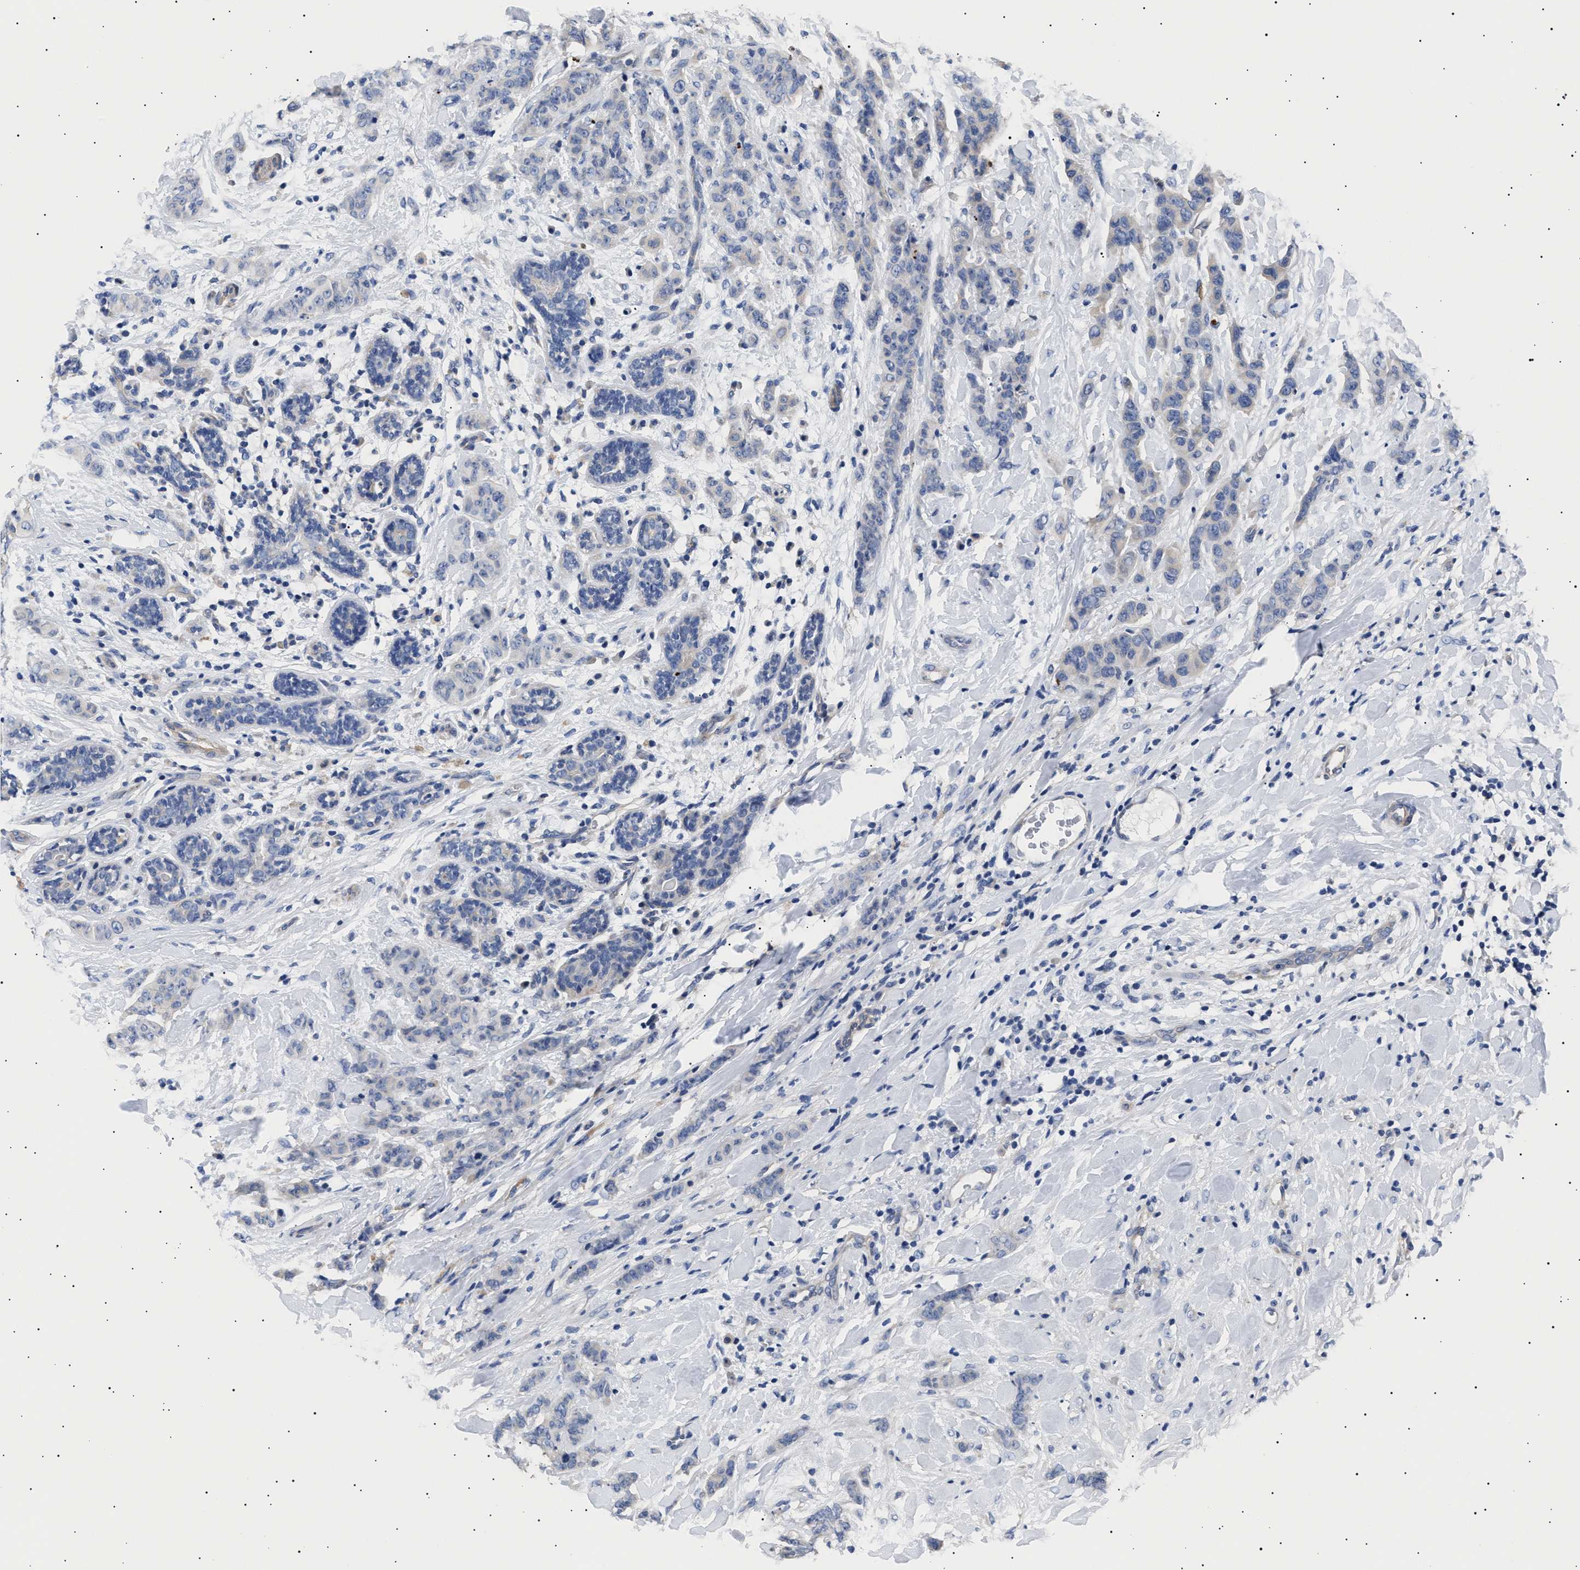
{"staining": {"intensity": "negative", "quantity": "none", "location": "none"}, "tissue": "breast cancer", "cell_type": "Tumor cells", "image_type": "cancer", "snomed": [{"axis": "morphology", "description": "Normal tissue, NOS"}, {"axis": "morphology", "description": "Duct carcinoma"}, {"axis": "topography", "description": "Breast"}], "caption": "IHC of human breast cancer exhibits no positivity in tumor cells.", "gene": "HEMGN", "patient": {"sex": "female", "age": 40}}